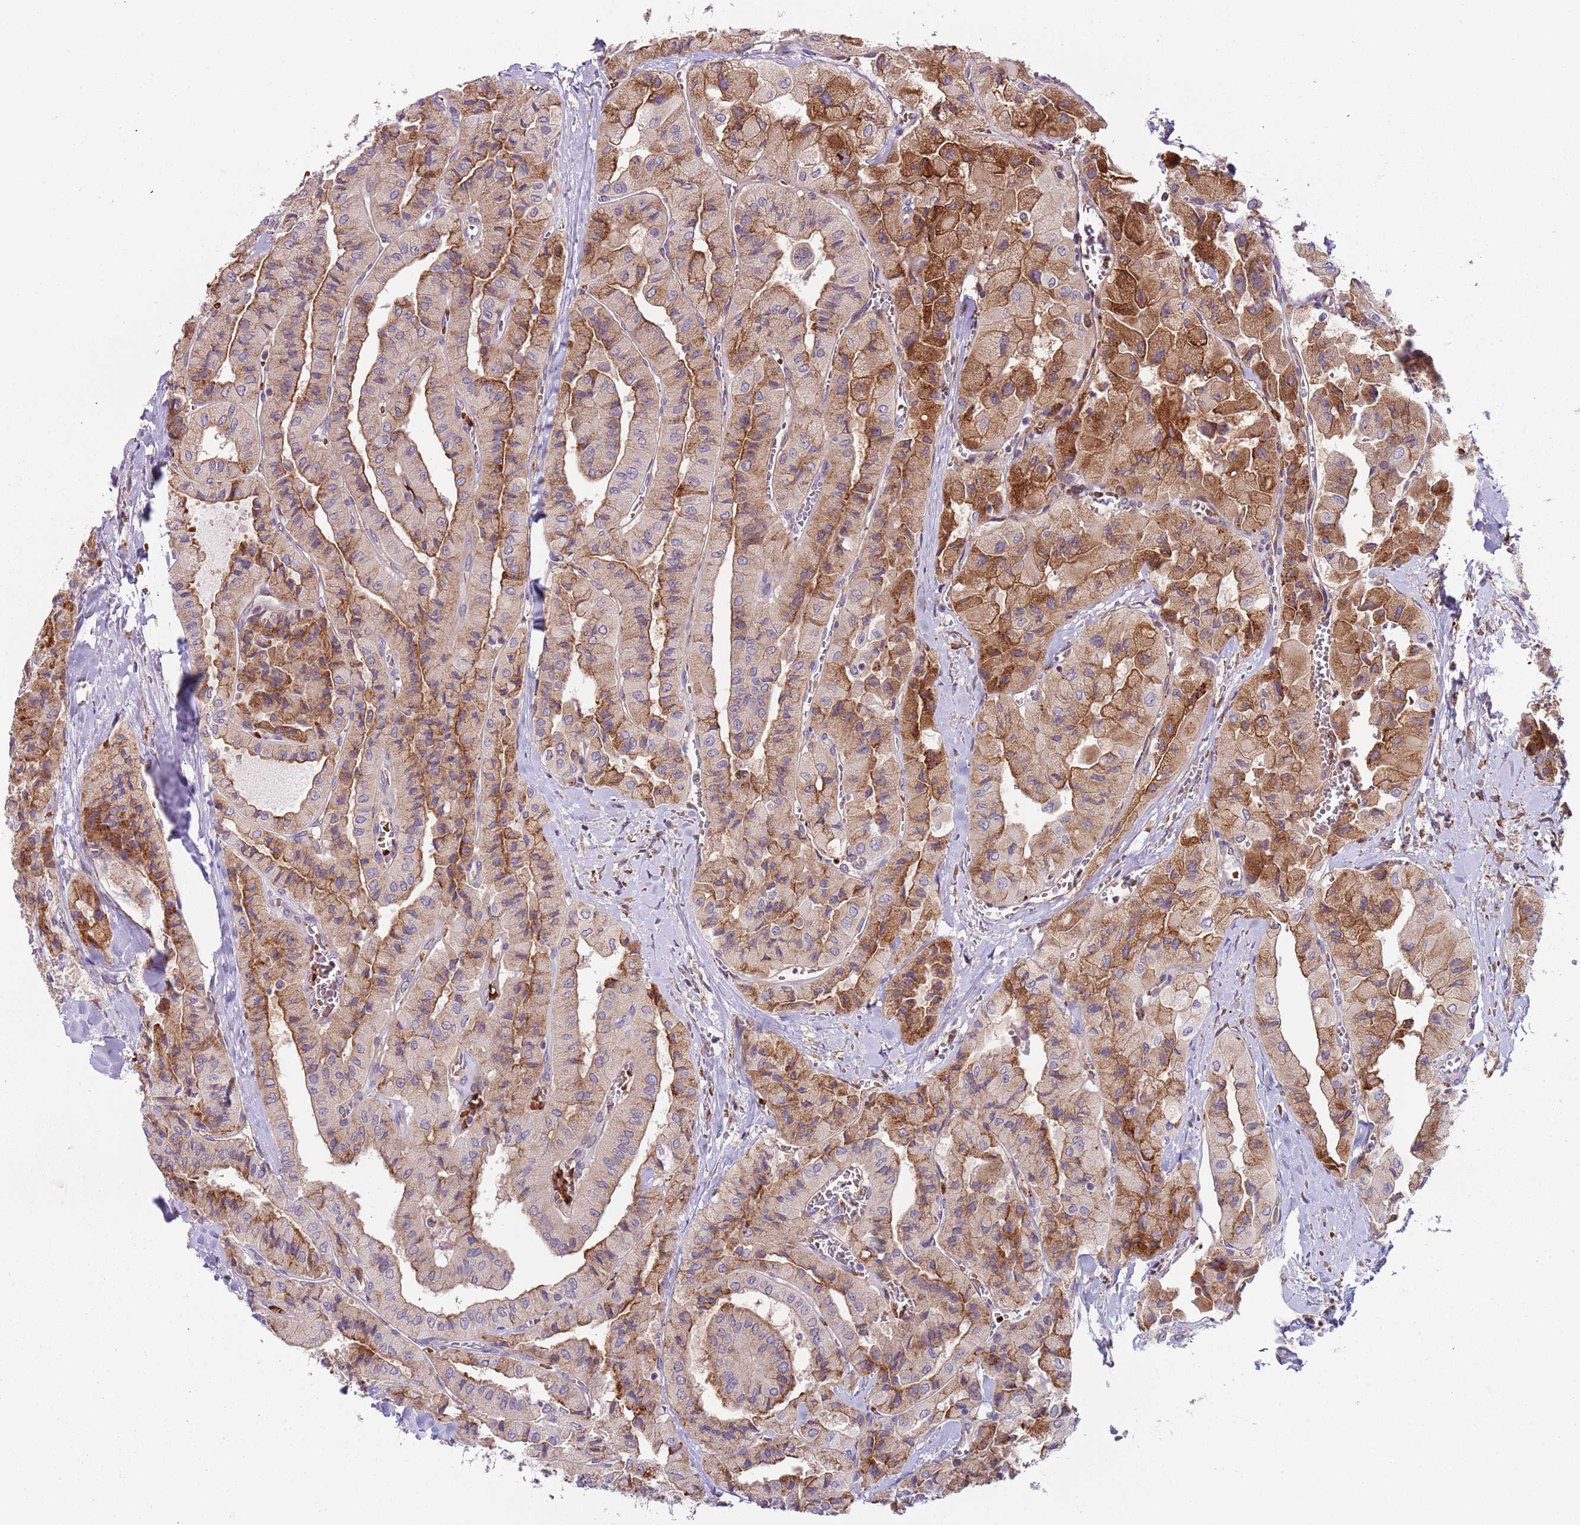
{"staining": {"intensity": "moderate", "quantity": "25%-75%", "location": "cytoplasmic/membranous"}, "tissue": "thyroid cancer", "cell_type": "Tumor cells", "image_type": "cancer", "snomed": [{"axis": "morphology", "description": "Normal tissue, NOS"}, {"axis": "morphology", "description": "Papillary adenocarcinoma, NOS"}, {"axis": "topography", "description": "Thyroid gland"}], "caption": "Protein staining of thyroid cancer tissue exhibits moderate cytoplasmic/membranous expression in approximately 25%-75% of tumor cells. (brown staining indicates protein expression, while blue staining denotes nuclei).", "gene": "VWCE", "patient": {"sex": "female", "age": 59}}